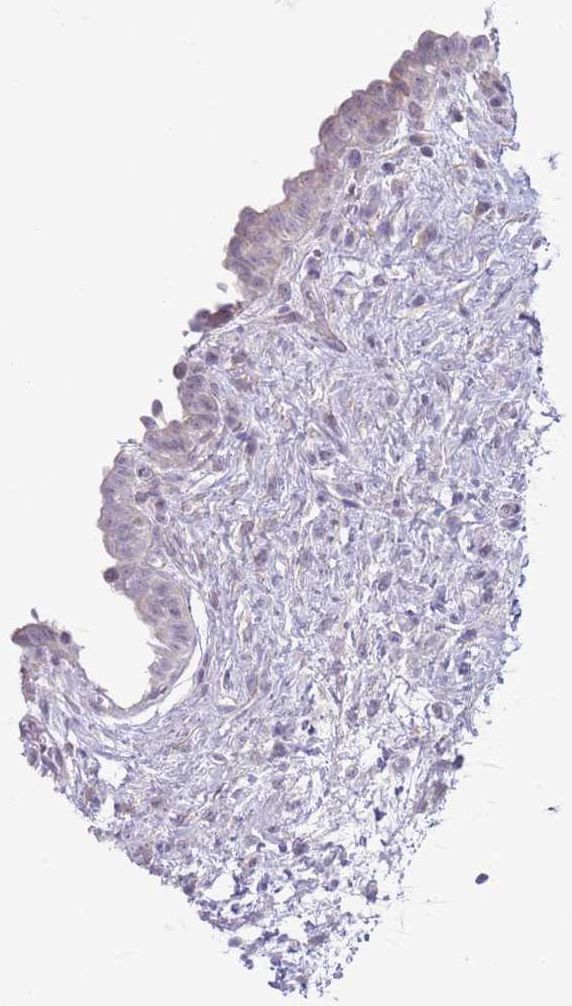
{"staining": {"intensity": "negative", "quantity": "none", "location": "none"}, "tissue": "urinary bladder", "cell_type": "Urothelial cells", "image_type": "normal", "snomed": [{"axis": "morphology", "description": "Normal tissue, NOS"}, {"axis": "topography", "description": "Urinary bladder"}], "caption": "High power microscopy histopathology image of an immunohistochemistry (IHC) image of unremarkable urinary bladder, revealing no significant expression in urothelial cells.", "gene": "PAIP2B", "patient": {"sex": "male", "age": 69}}